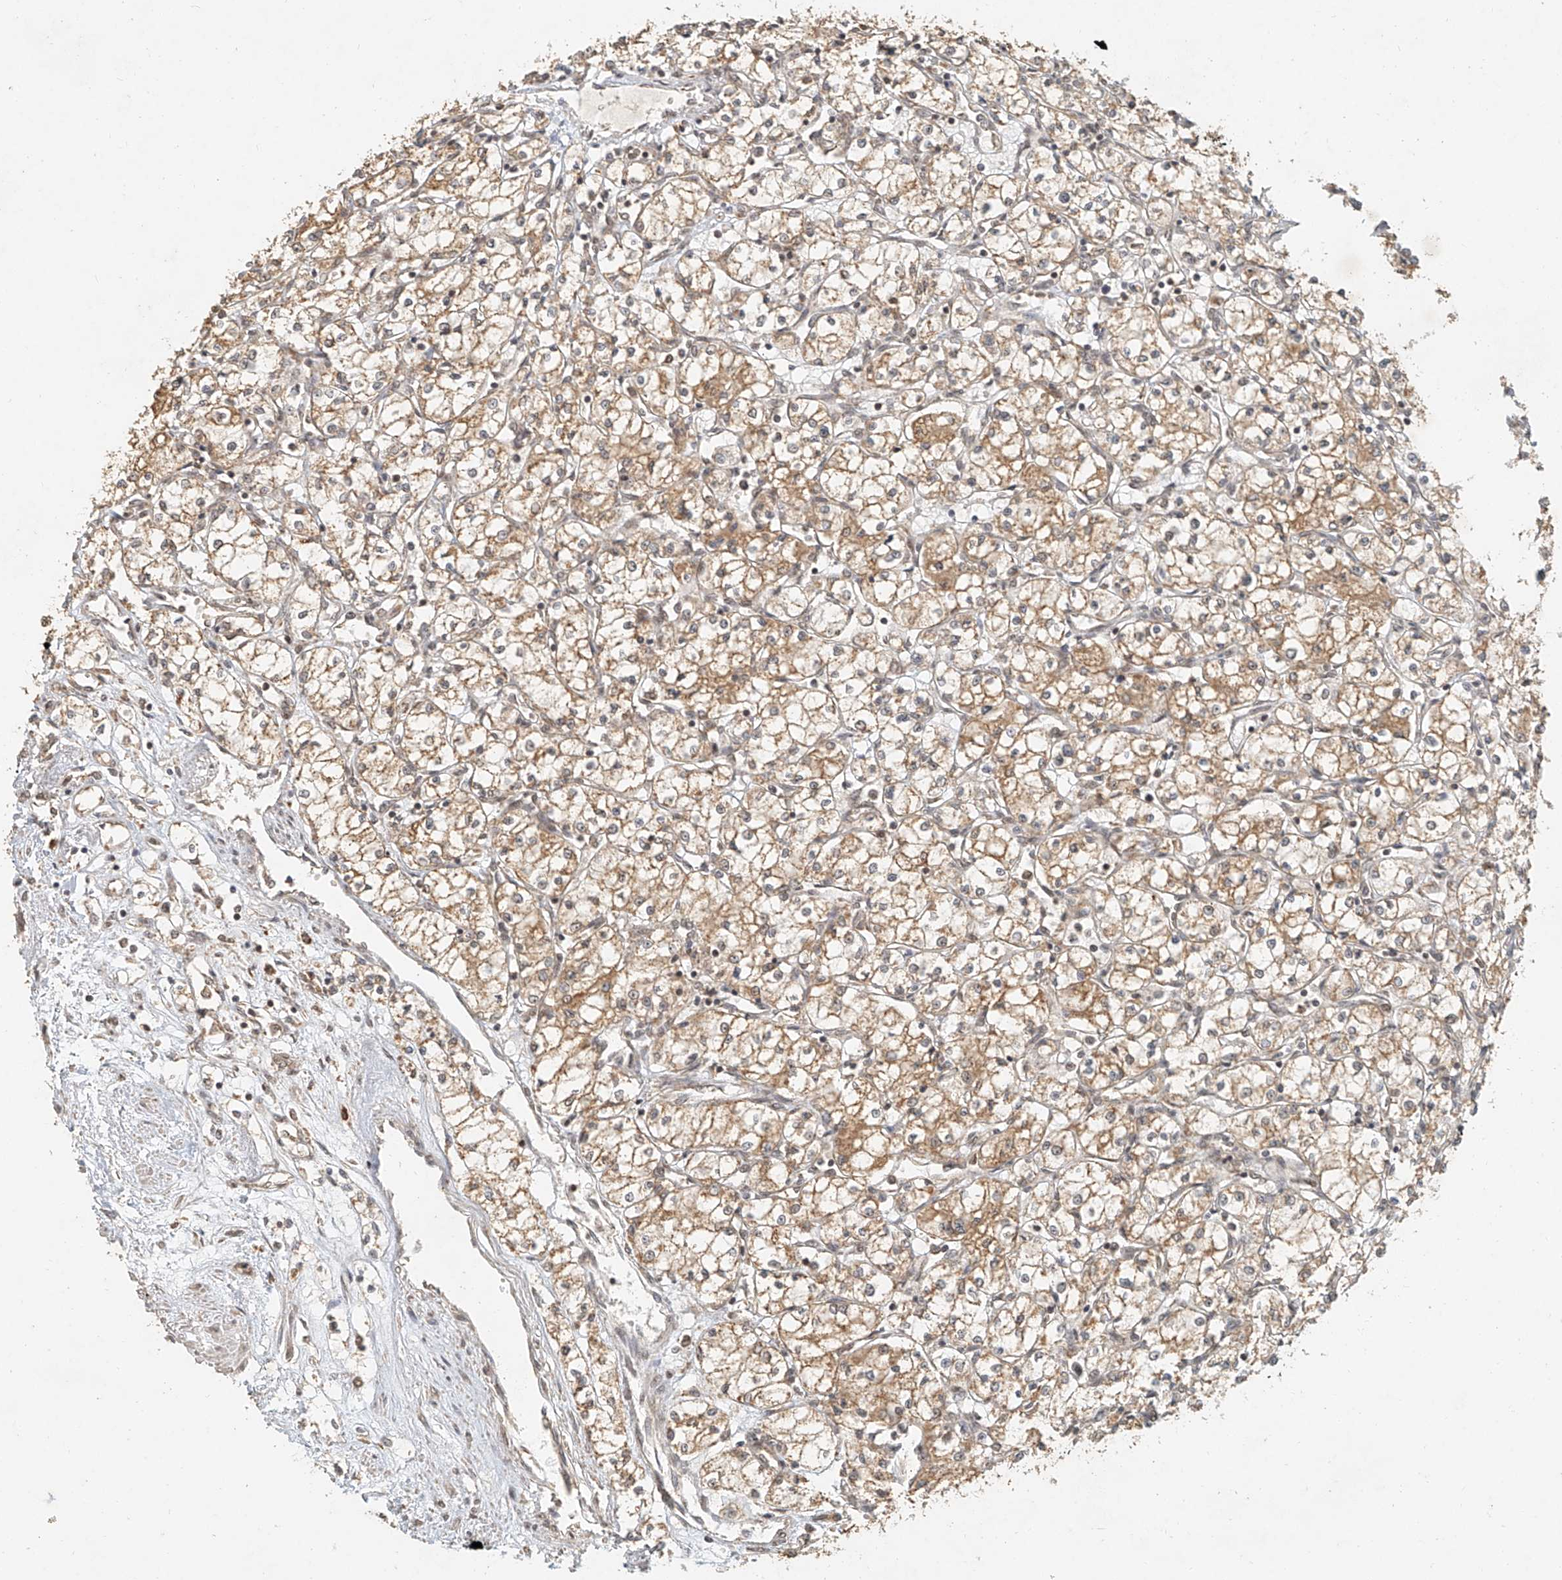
{"staining": {"intensity": "moderate", "quantity": ">75%", "location": "cytoplasmic/membranous"}, "tissue": "renal cancer", "cell_type": "Tumor cells", "image_type": "cancer", "snomed": [{"axis": "morphology", "description": "Adenocarcinoma, NOS"}, {"axis": "topography", "description": "Kidney"}], "caption": "DAB (3,3'-diaminobenzidine) immunohistochemical staining of human renal cancer (adenocarcinoma) reveals moderate cytoplasmic/membranous protein staining in approximately >75% of tumor cells.", "gene": "CXorf58", "patient": {"sex": "male", "age": 59}}